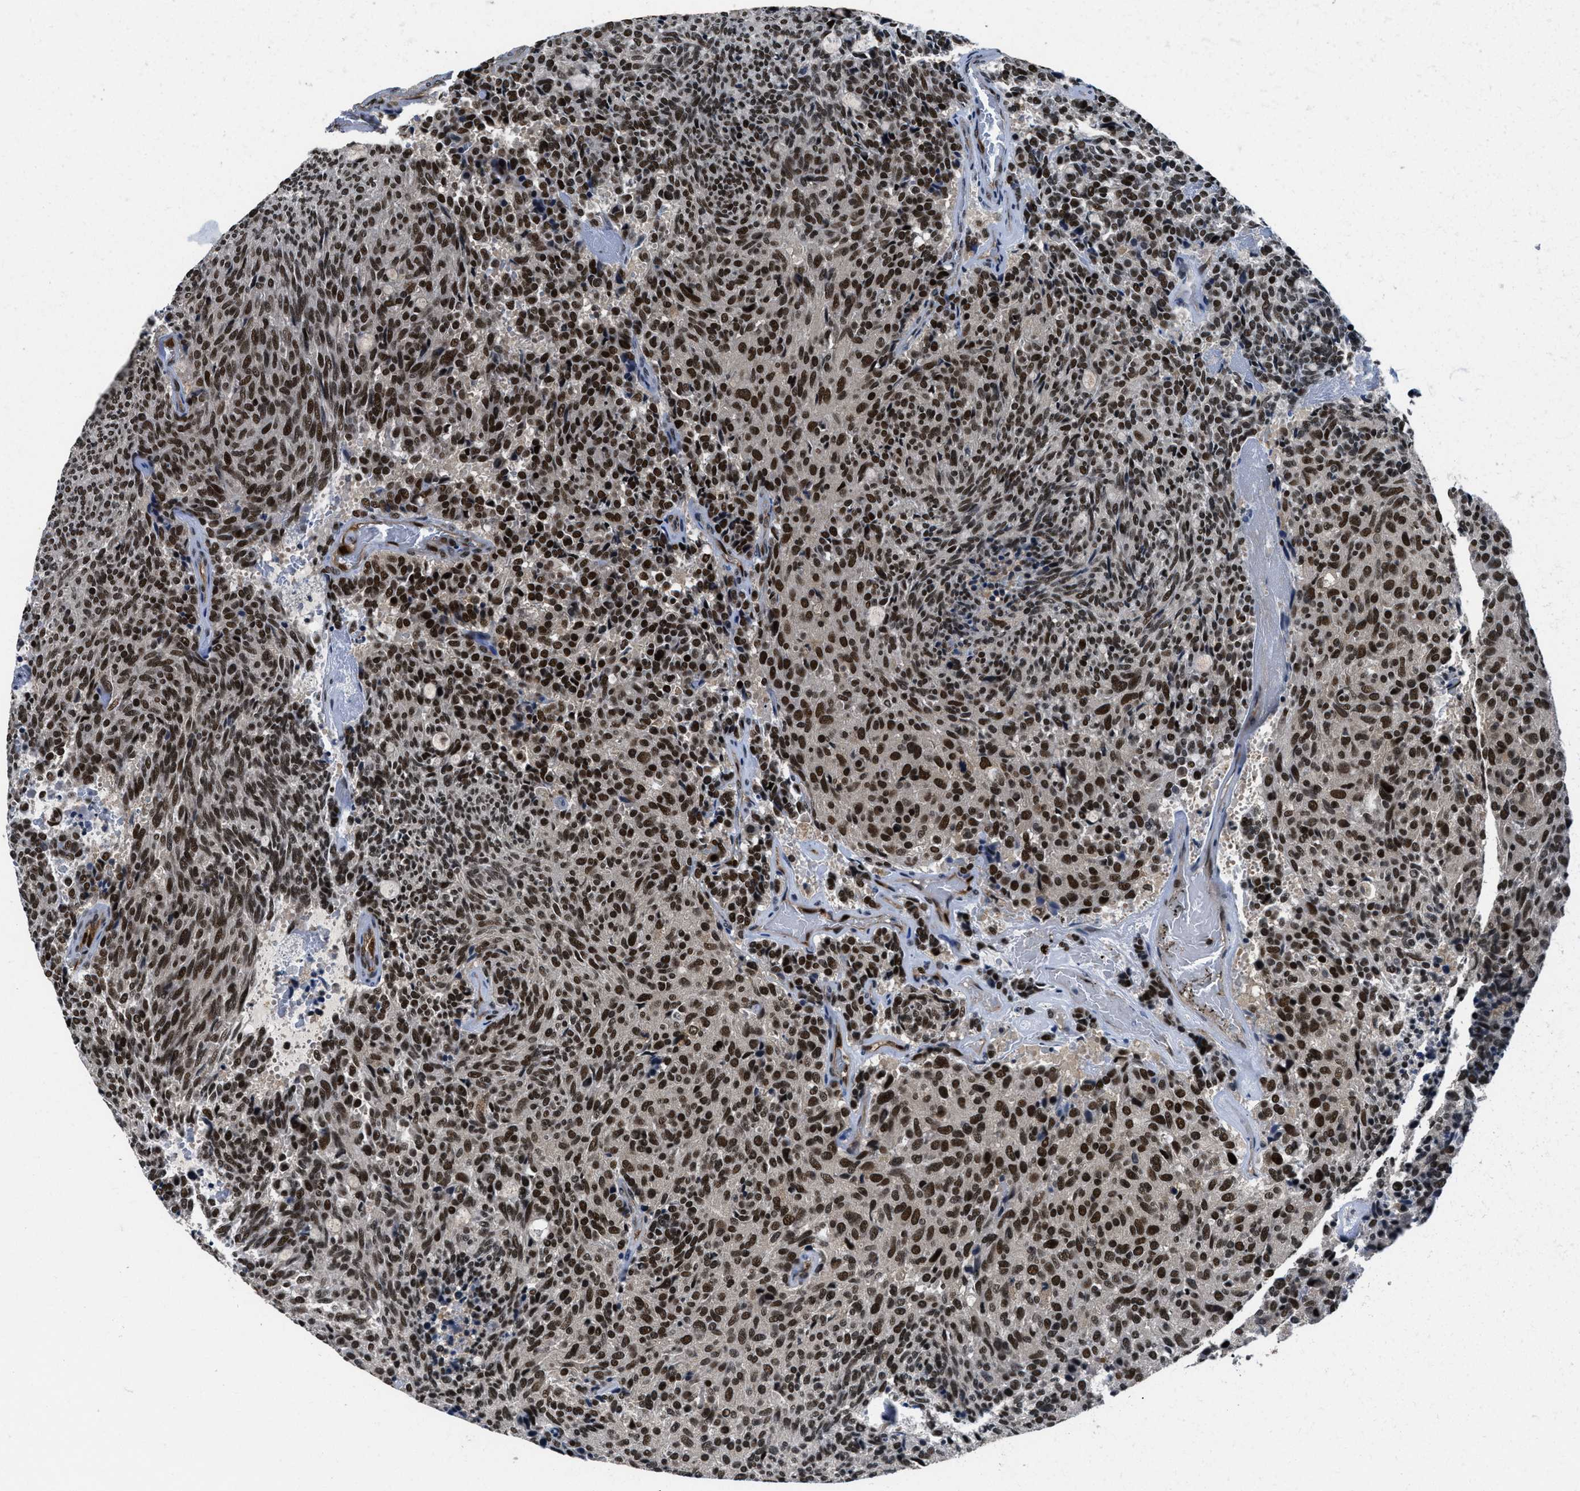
{"staining": {"intensity": "strong", "quantity": ">75%", "location": "nuclear"}, "tissue": "carcinoid", "cell_type": "Tumor cells", "image_type": "cancer", "snomed": [{"axis": "morphology", "description": "Carcinoid, malignant, NOS"}, {"axis": "topography", "description": "Pancreas"}], "caption": "A high-resolution photomicrograph shows immunohistochemistry (IHC) staining of carcinoid (malignant), which demonstrates strong nuclear expression in approximately >75% of tumor cells.", "gene": "CUL4B", "patient": {"sex": "female", "age": 54}}